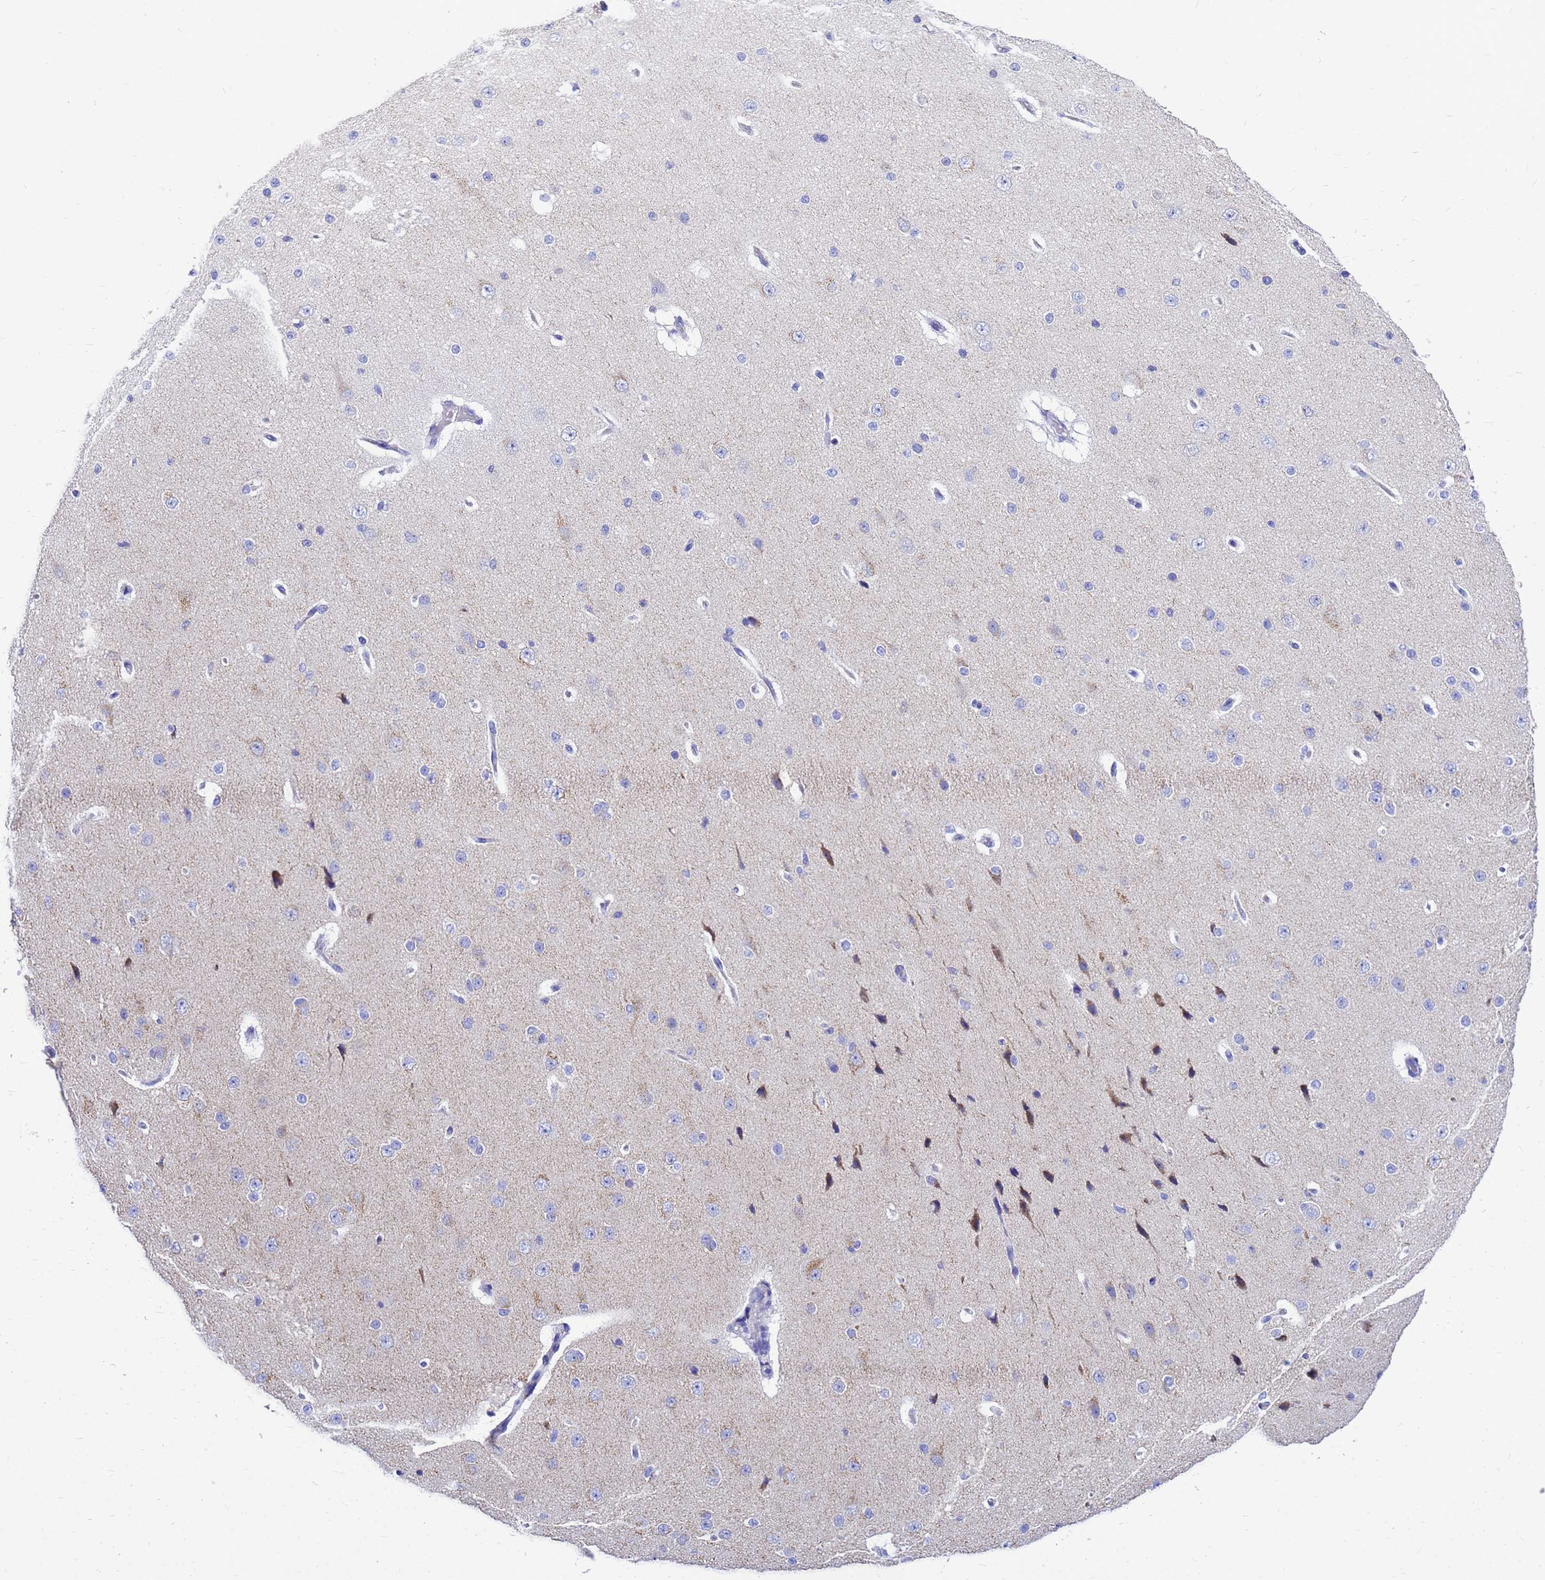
{"staining": {"intensity": "negative", "quantity": "none", "location": "none"}, "tissue": "cerebral cortex", "cell_type": "Endothelial cells", "image_type": "normal", "snomed": [{"axis": "morphology", "description": "Normal tissue, NOS"}, {"axis": "morphology", "description": "Developmental malformation"}, {"axis": "topography", "description": "Cerebral cortex"}], "caption": "The image shows no significant staining in endothelial cells of cerebral cortex.", "gene": "OR52E2", "patient": {"sex": "female", "age": 30}}